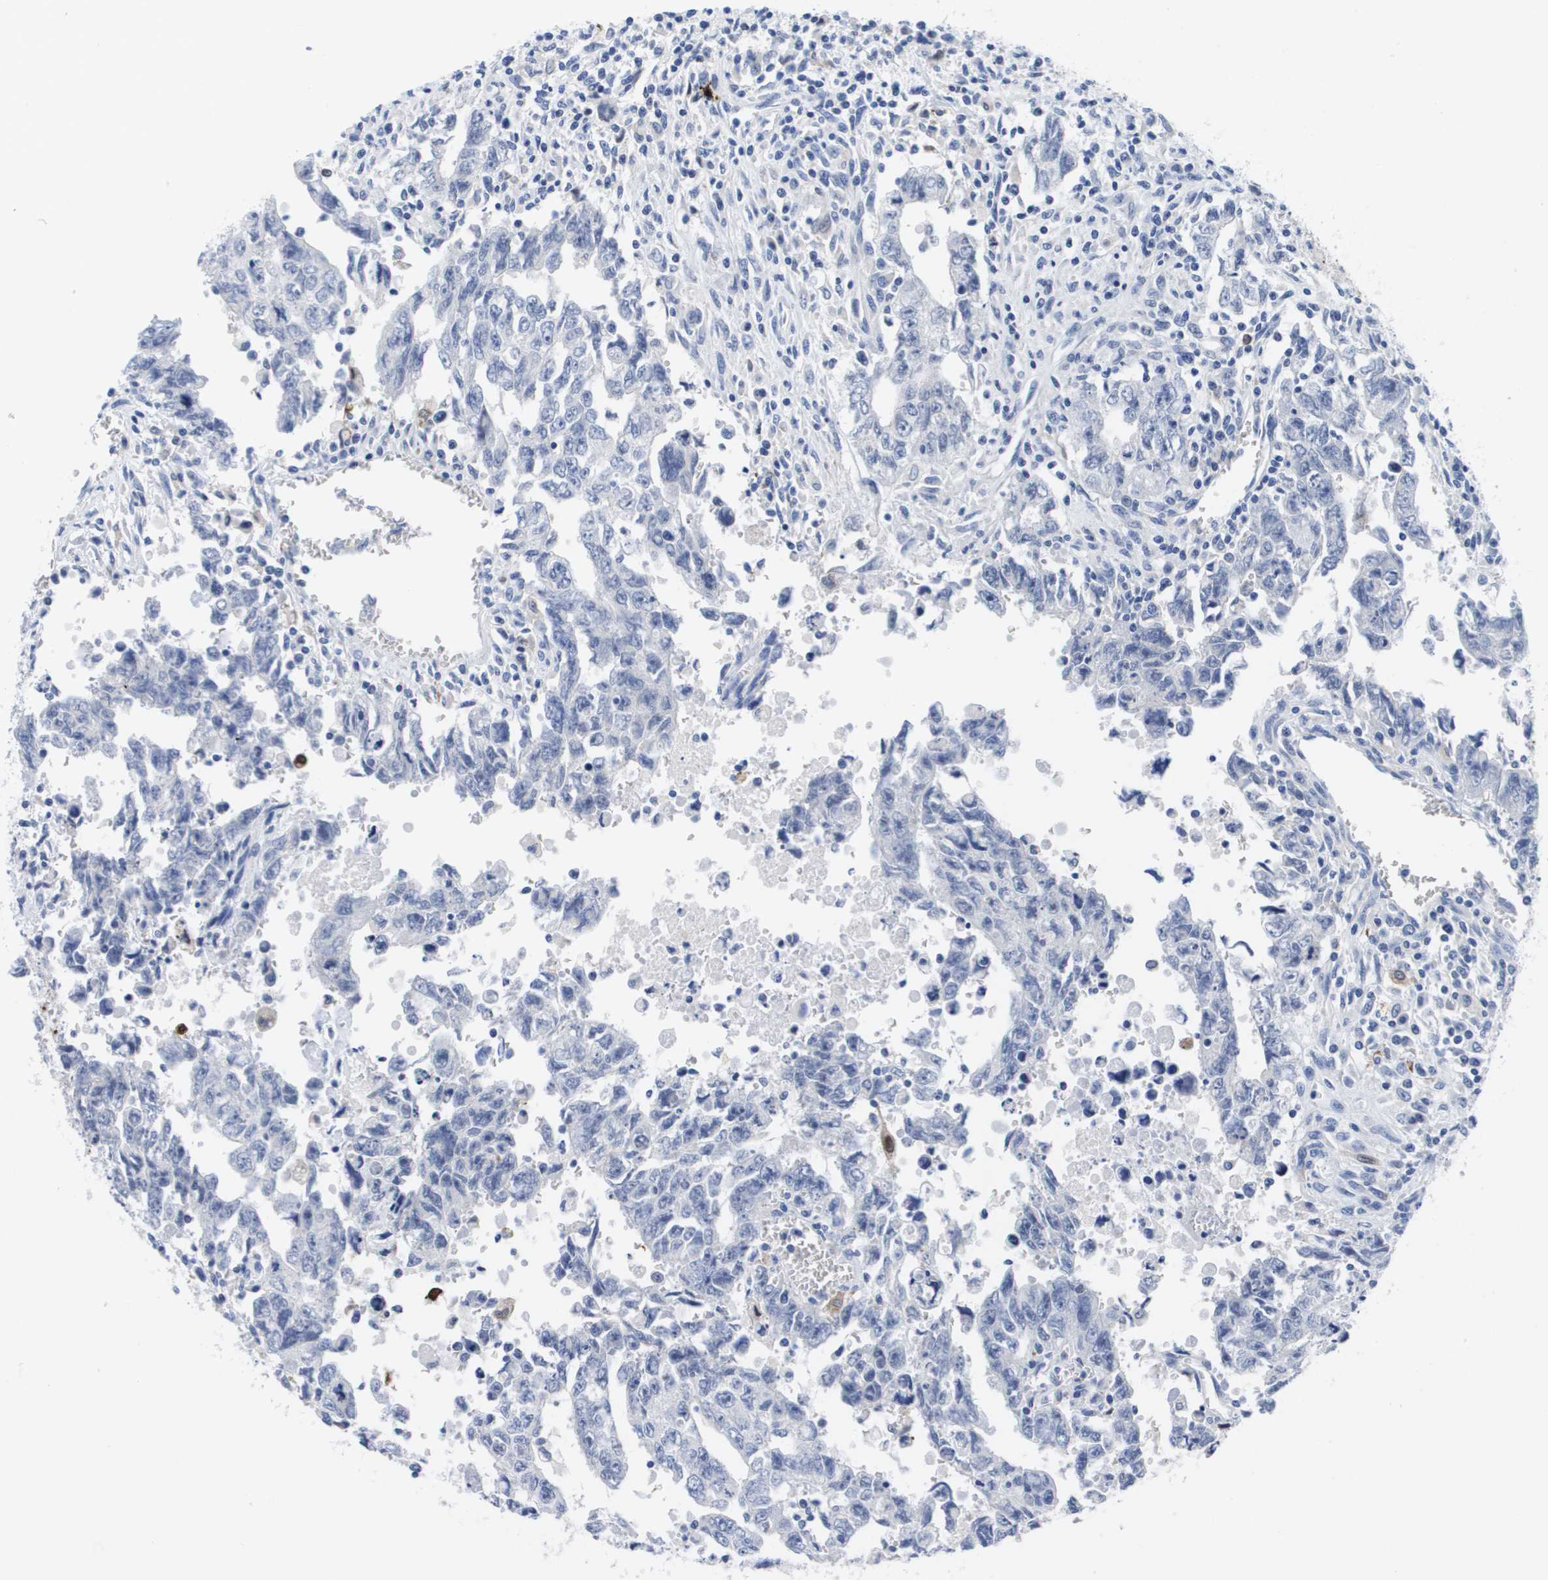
{"staining": {"intensity": "negative", "quantity": "none", "location": "none"}, "tissue": "testis cancer", "cell_type": "Tumor cells", "image_type": "cancer", "snomed": [{"axis": "morphology", "description": "Carcinoma, Embryonal, NOS"}, {"axis": "topography", "description": "Testis"}], "caption": "IHC of embryonal carcinoma (testis) shows no expression in tumor cells. (DAB (3,3'-diaminobenzidine) immunohistochemistry (IHC) with hematoxylin counter stain).", "gene": "HMOX1", "patient": {"sex": "male", "age": 28}}